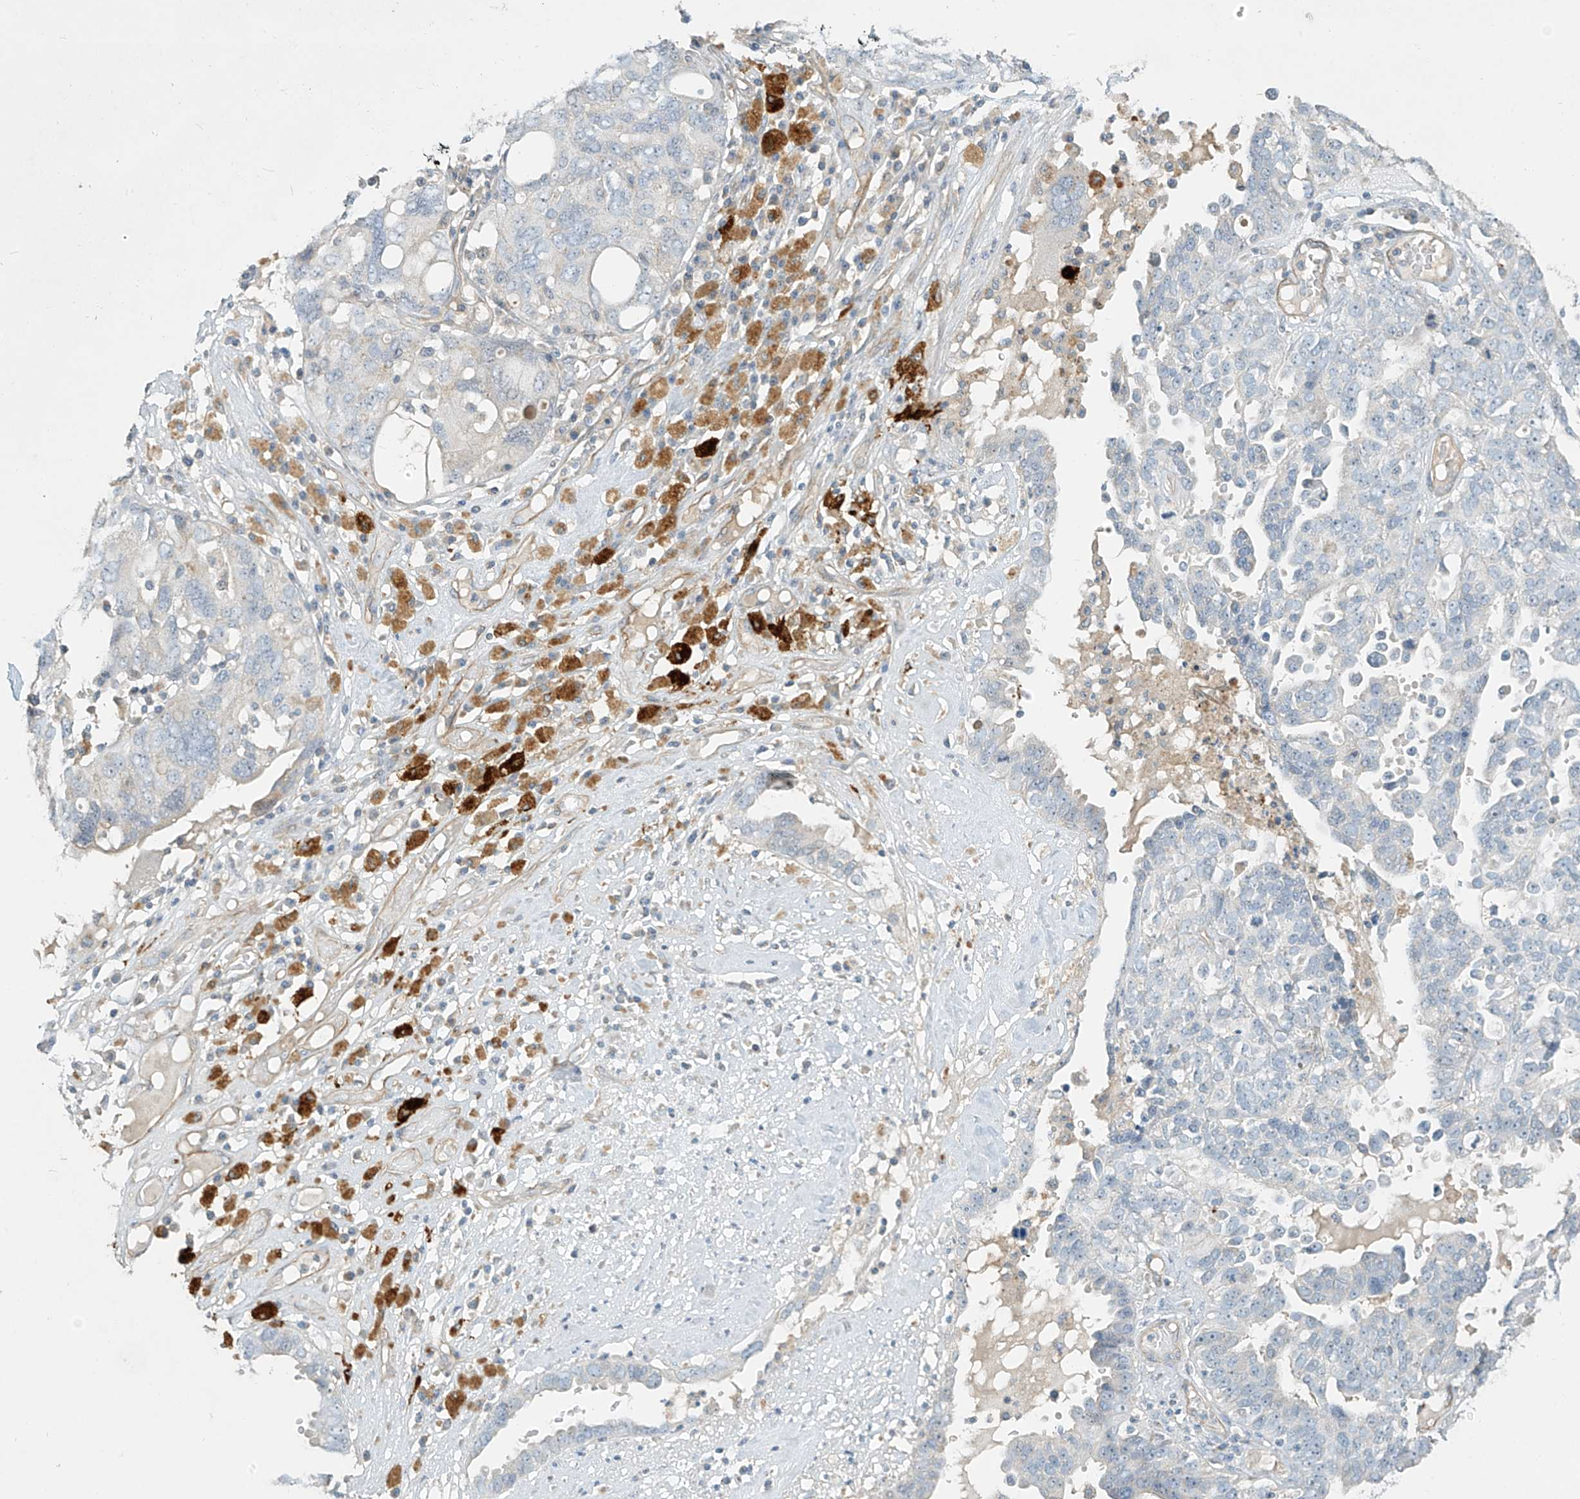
{"staining": {"intensity": "negative", "quantity": "none", "location": "none"}, "tissue": "ovarian cancer", "cell_type": "Tumor cells", "image_type": "cancer", "snomed": [{"axis": "morphology", "description": "Carcinoma, endometroid"}, {"axis": "topography", "description": "Ovary"}], "caption": "A photomicrograph of human ovarian cancer (endometroid carcinoma) is negative for staining in tumor cells. The staining was performed using DAB (3,3'-diaminobenzidine) to visualize the protein expression in brown, while the nuclei were stained in blue with hematoxylin (Magnification: 20x).", "gene": "C2orf42", "patient": {"sex": "female", "age": 62}}